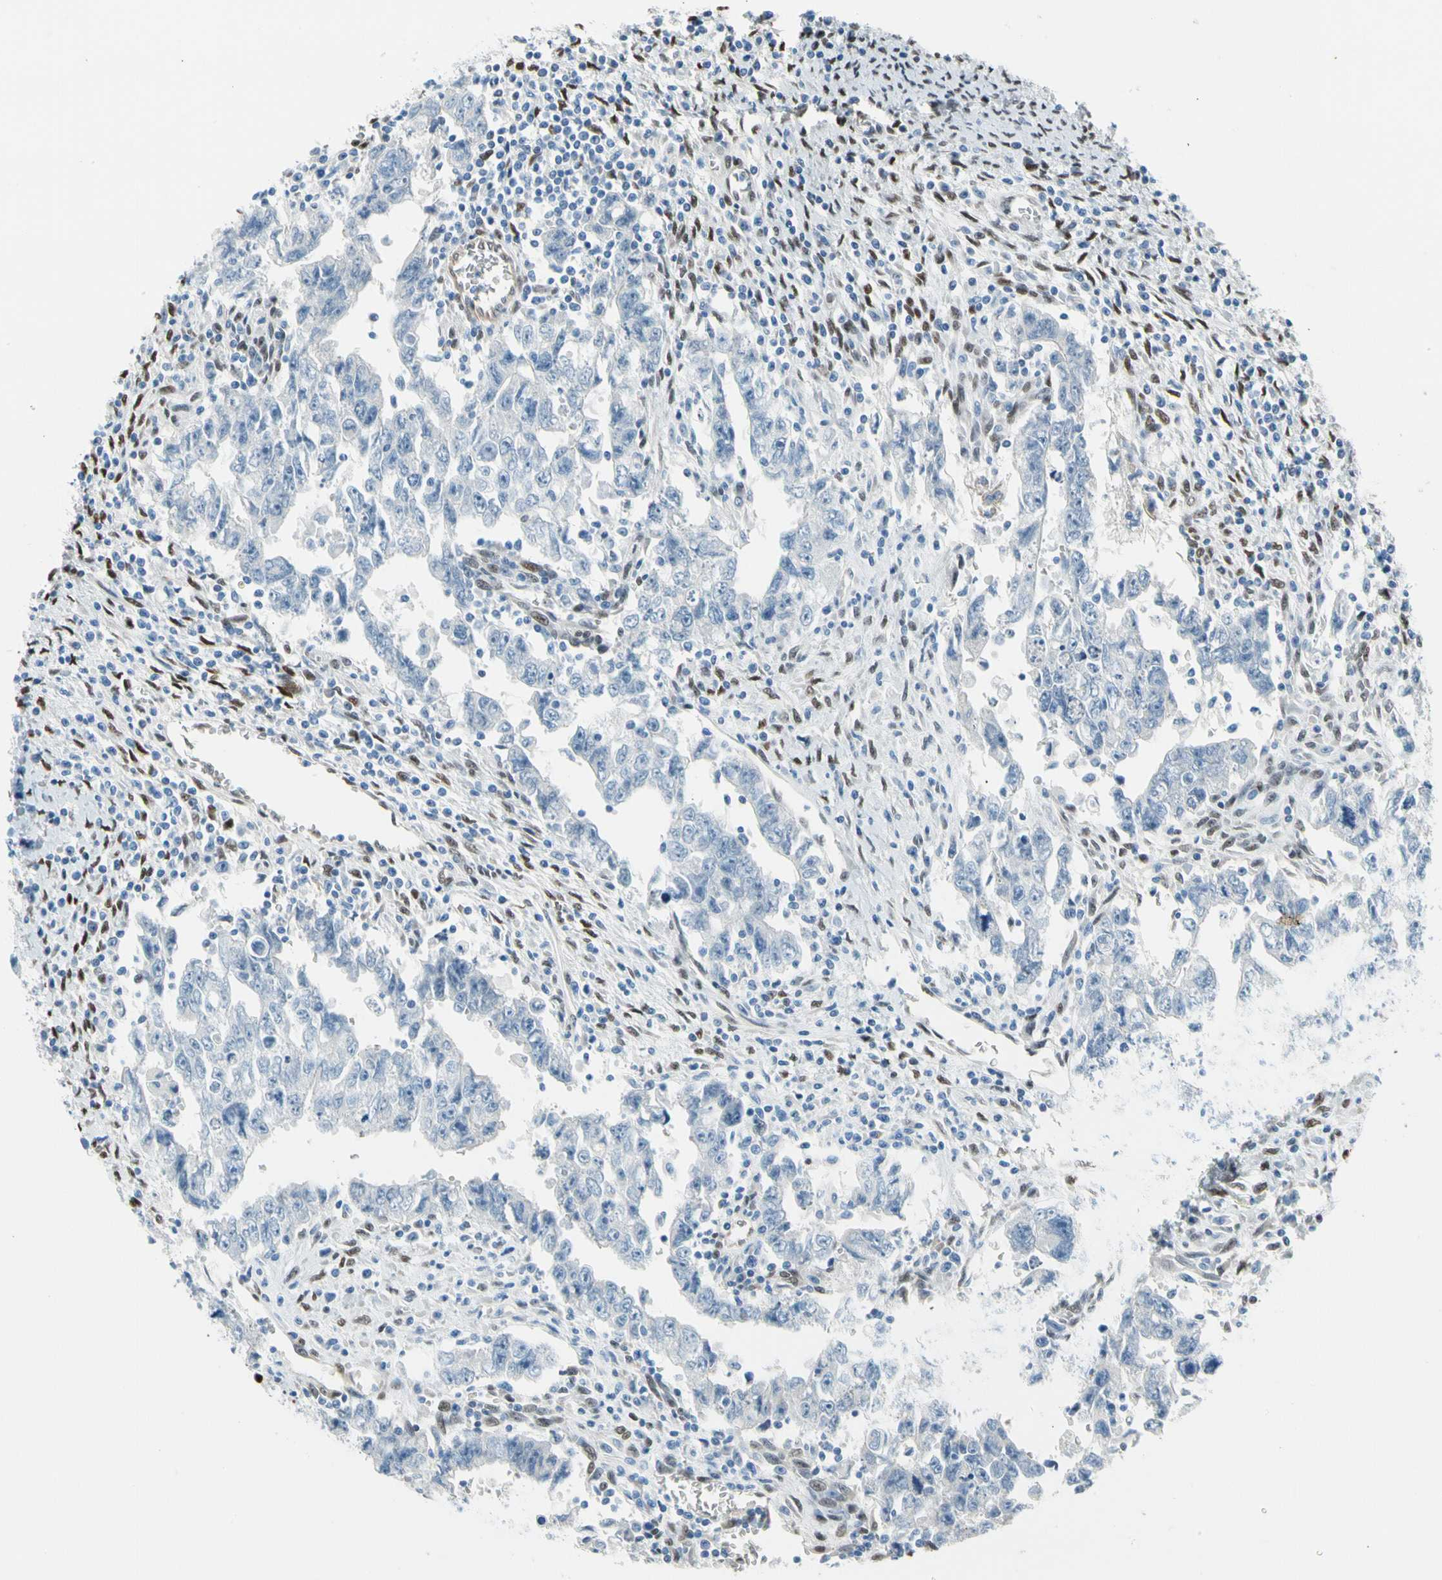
{"staining": {"intensity": "negative", "quantity": "none", "location": "none"}, "tissue": "testis cancer", "cell_type": "Tumor cells", "image_type": "cancer", "snomed": [{"axis": "morphology", "description": "Carcinoma, Embryonal, NOS"}, {"axis": "topography", "description": "Testis"}], "caption": "Tumor cells show no significant staining in testis embryonal carcinoma.", "gene": "NFIA", "patient": {"sex": "male", "age": 28}}